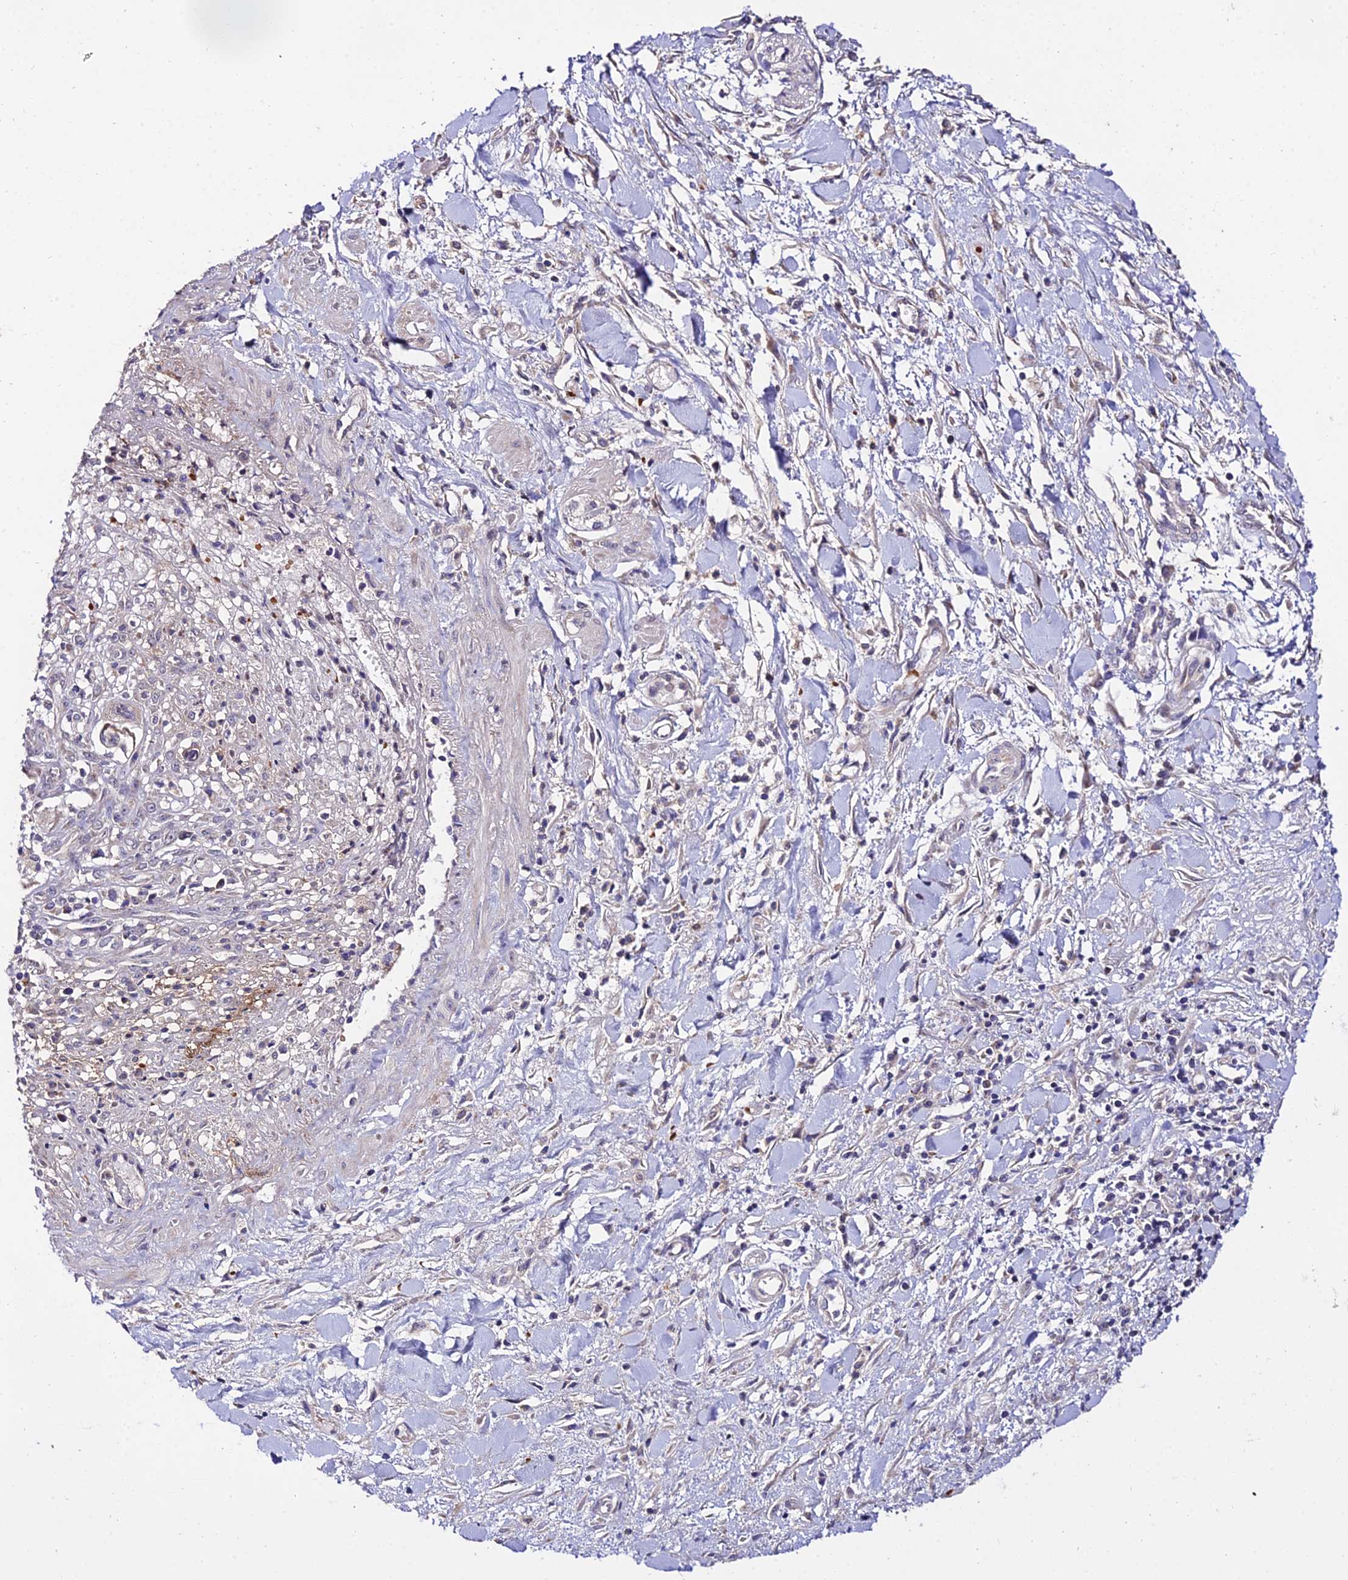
{"staining": {"intensity": "negative", "quantity": "none", "location": "none"}, "tissue": "pancreatic cancer", "cell_type": "Tumor cells", "image_type": "cancer", "snomed": [{"axis": "morphology", "description": "Adenocarcinoma, NOS"}, {"axis": "topography", "description": "Pancreas"}], "caption": "Protein analysis of pancreatic cancer (adenocarcinoma) displays no significant staining in tumor cells.", "gene": "WDR5B", "patient": {"sex": "female", "age": 50}}